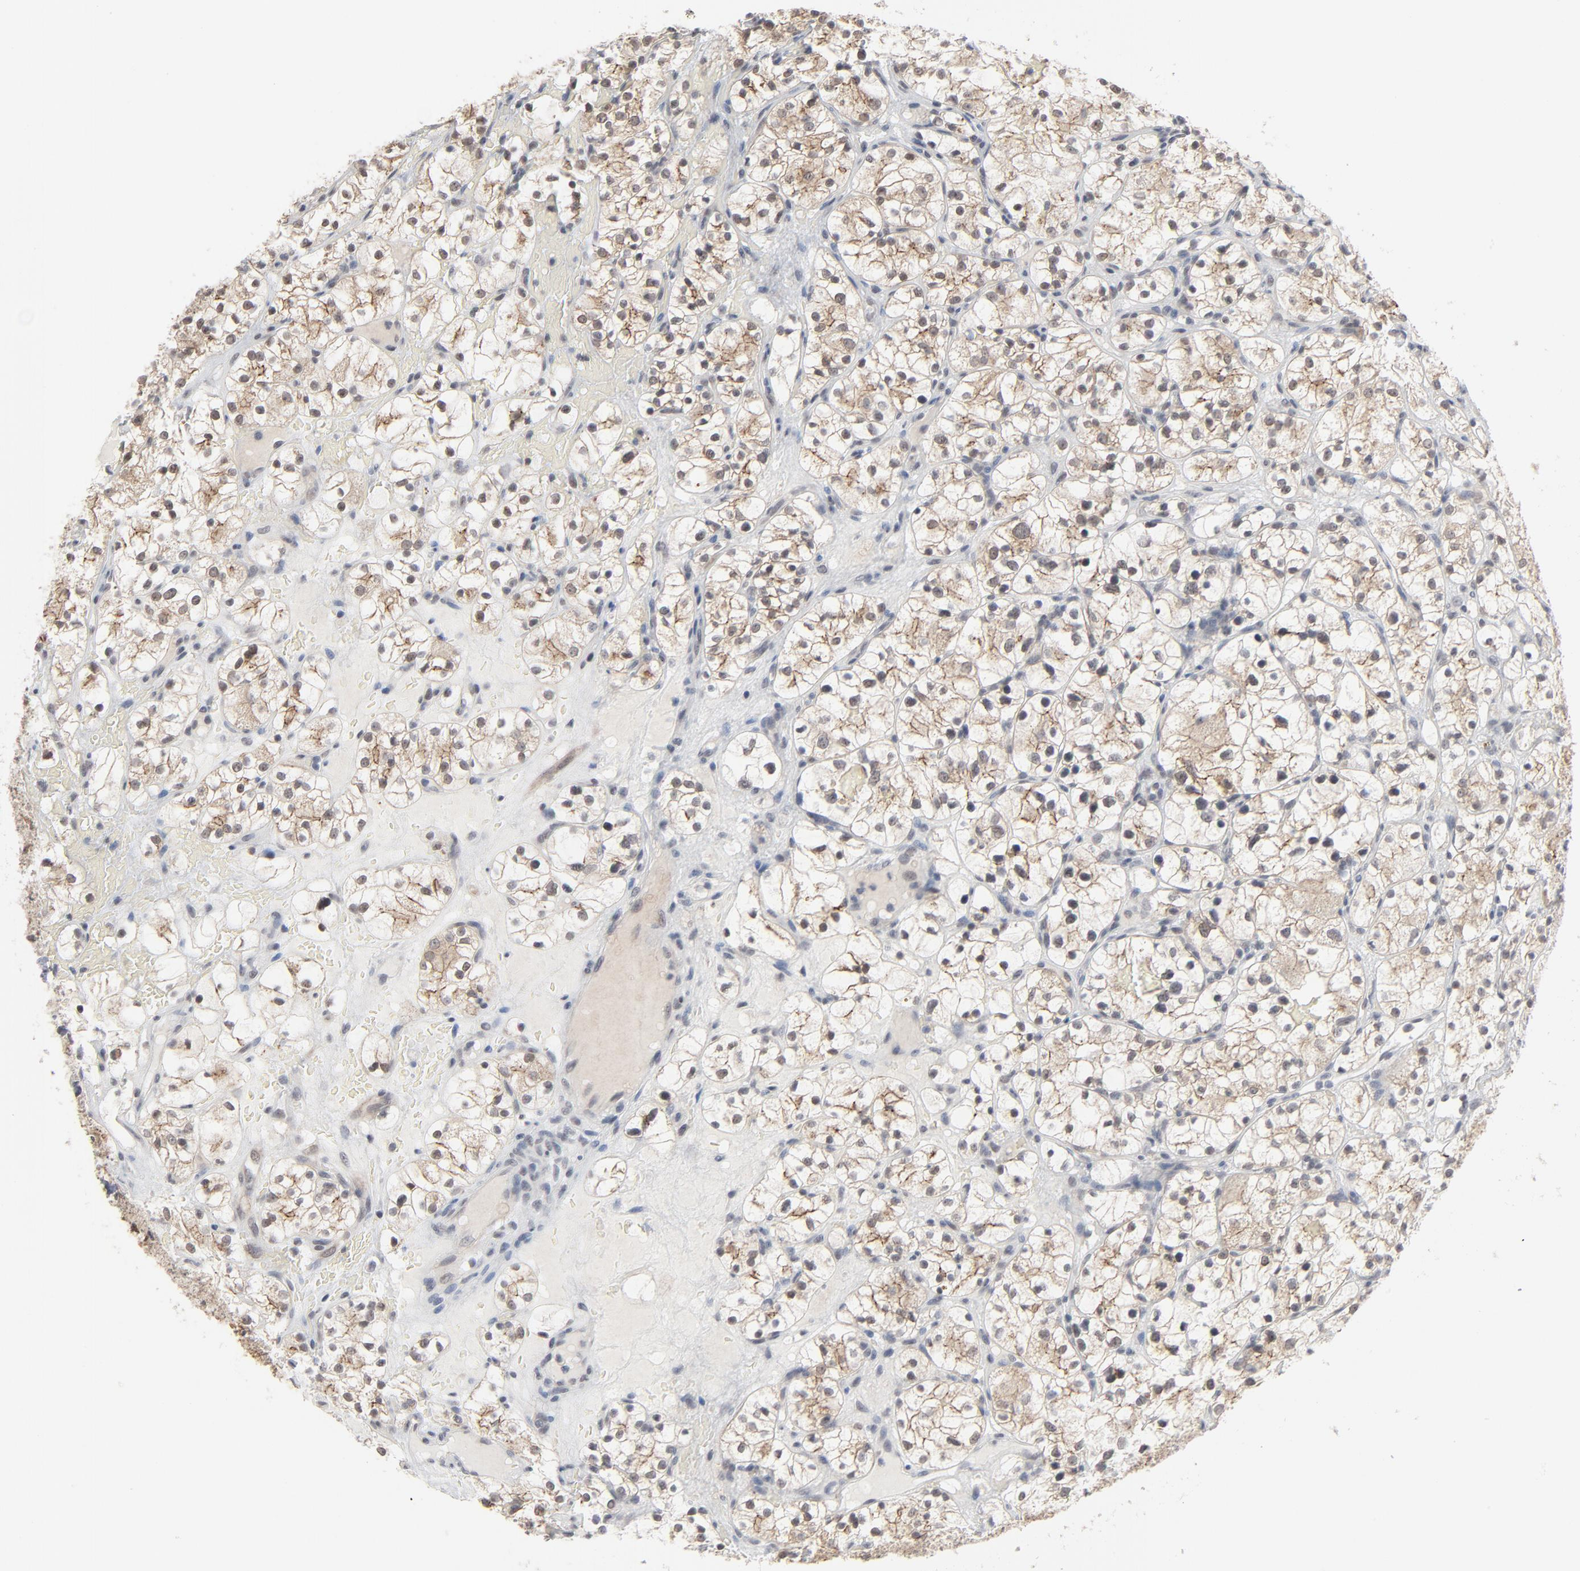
{"staining": {"intensity": "weak", "quantity": ">75%", "location": "cytoplasmic/membranous"}, "tissue": "renal cancer", "cell_type": "Tumor cells", "image_type": "cancer", "snomed": [{"axis": "morphology", "description": "Adenocarcinoma, NOS"}, {"axis": "topography", "description": "Kidney"}], "caption": "Immunohistochemistry histopathology image of human renal adenocarcinoma stained for a protein (brown), which demonstrates low levels of weak cytoplasmic/membranous staining in approximately >75% of tumor cells.", "gene": "ITPR3", "patient": {"sex": "female", "age": 60}}